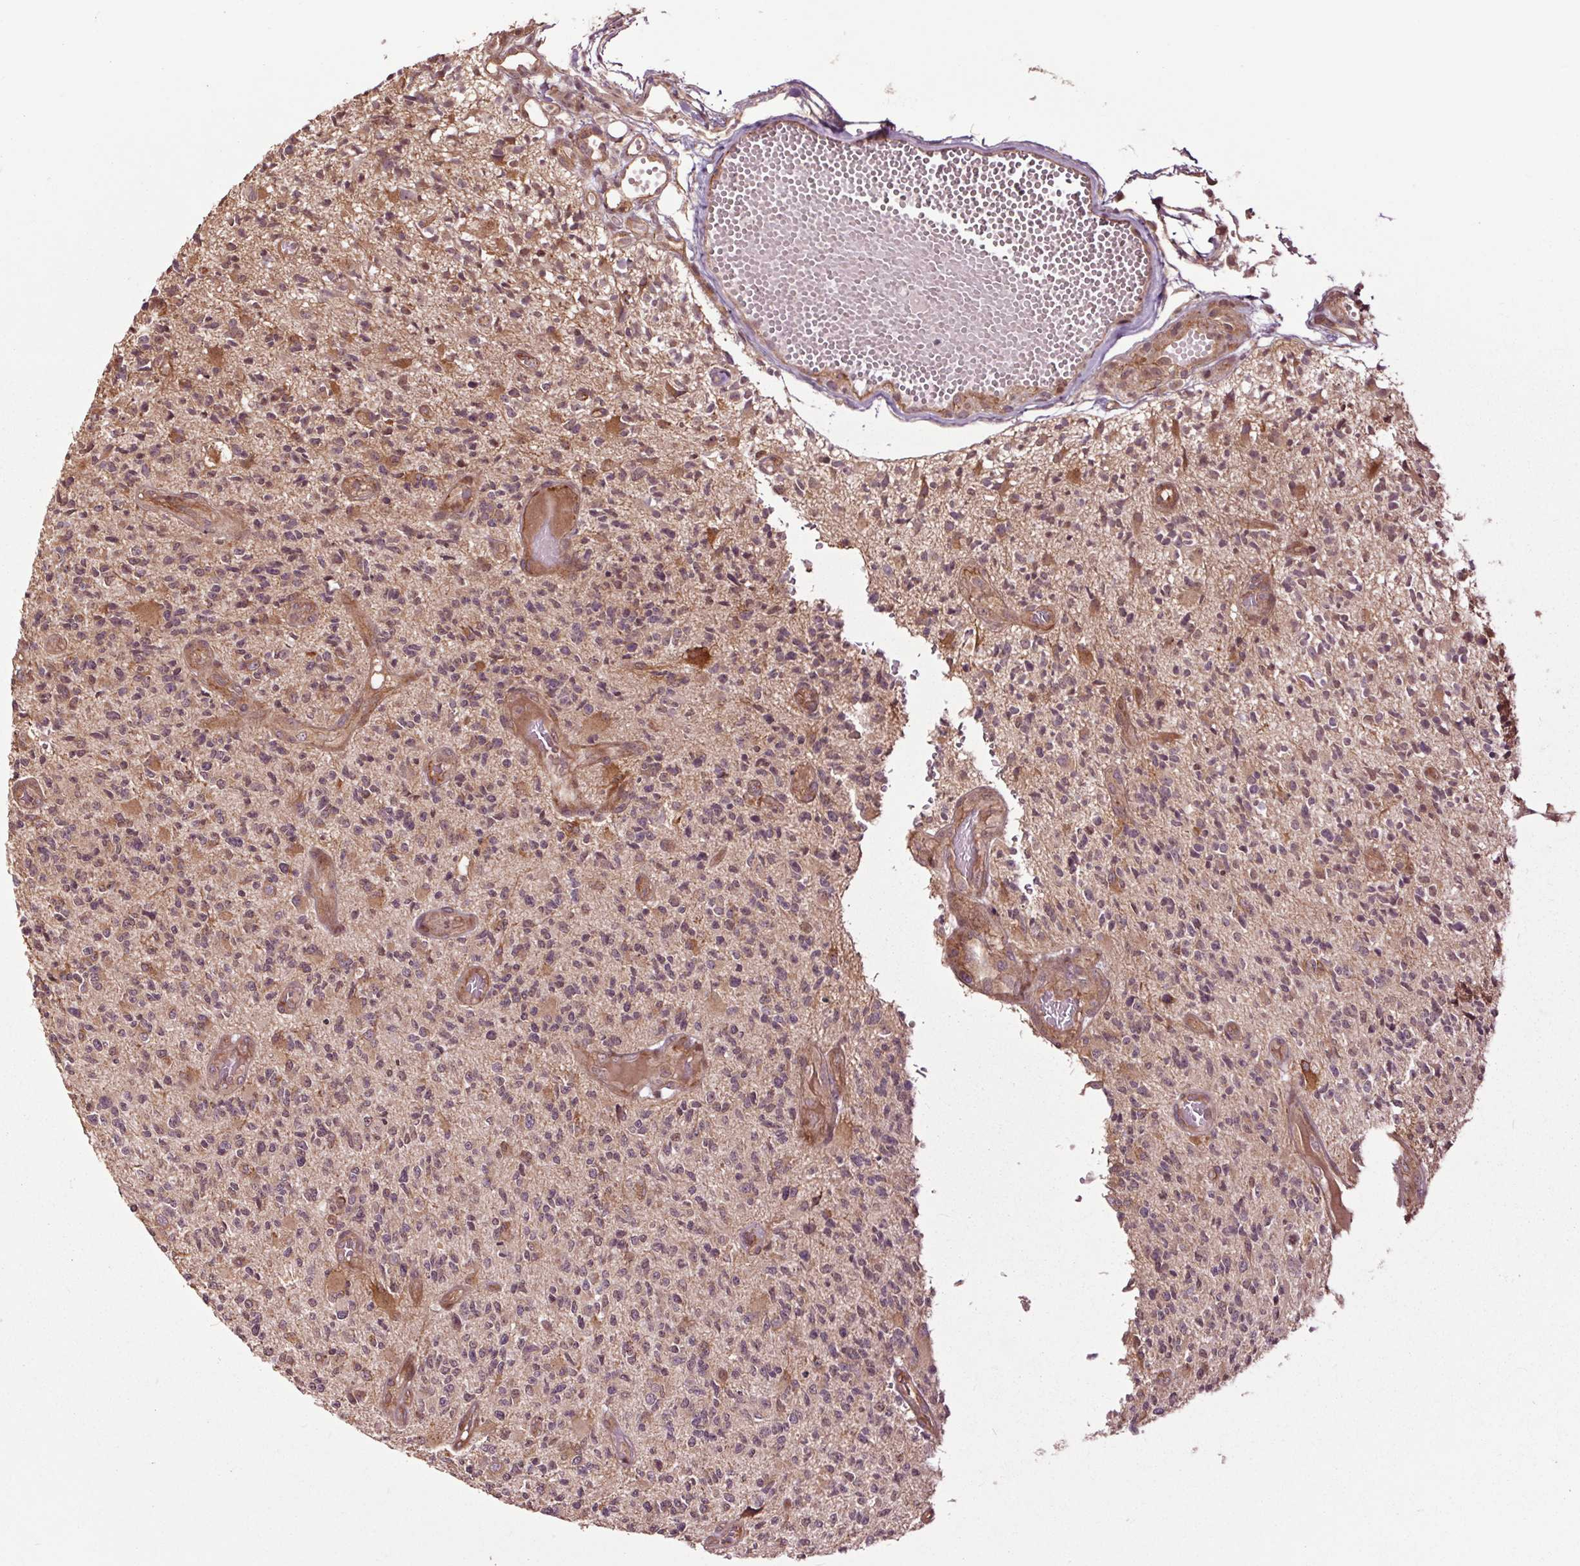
{"staining": {"intensity": "negative", "quantity": "none", "location": "none"}, "tissue": "glioma", "cell_type": "Tumor cells", "image_type": "cancer", "snomed": [{"axis": "morphology", "description": "Glioma, malignant, High grade"}, {"axis": "topography", "description": "Brain"}], "caption": "Micrograph shows no significant protein staining in tumor cells of glioma.", "gene": "CEP95", "patient": {"sex": "female", "age": 63}}